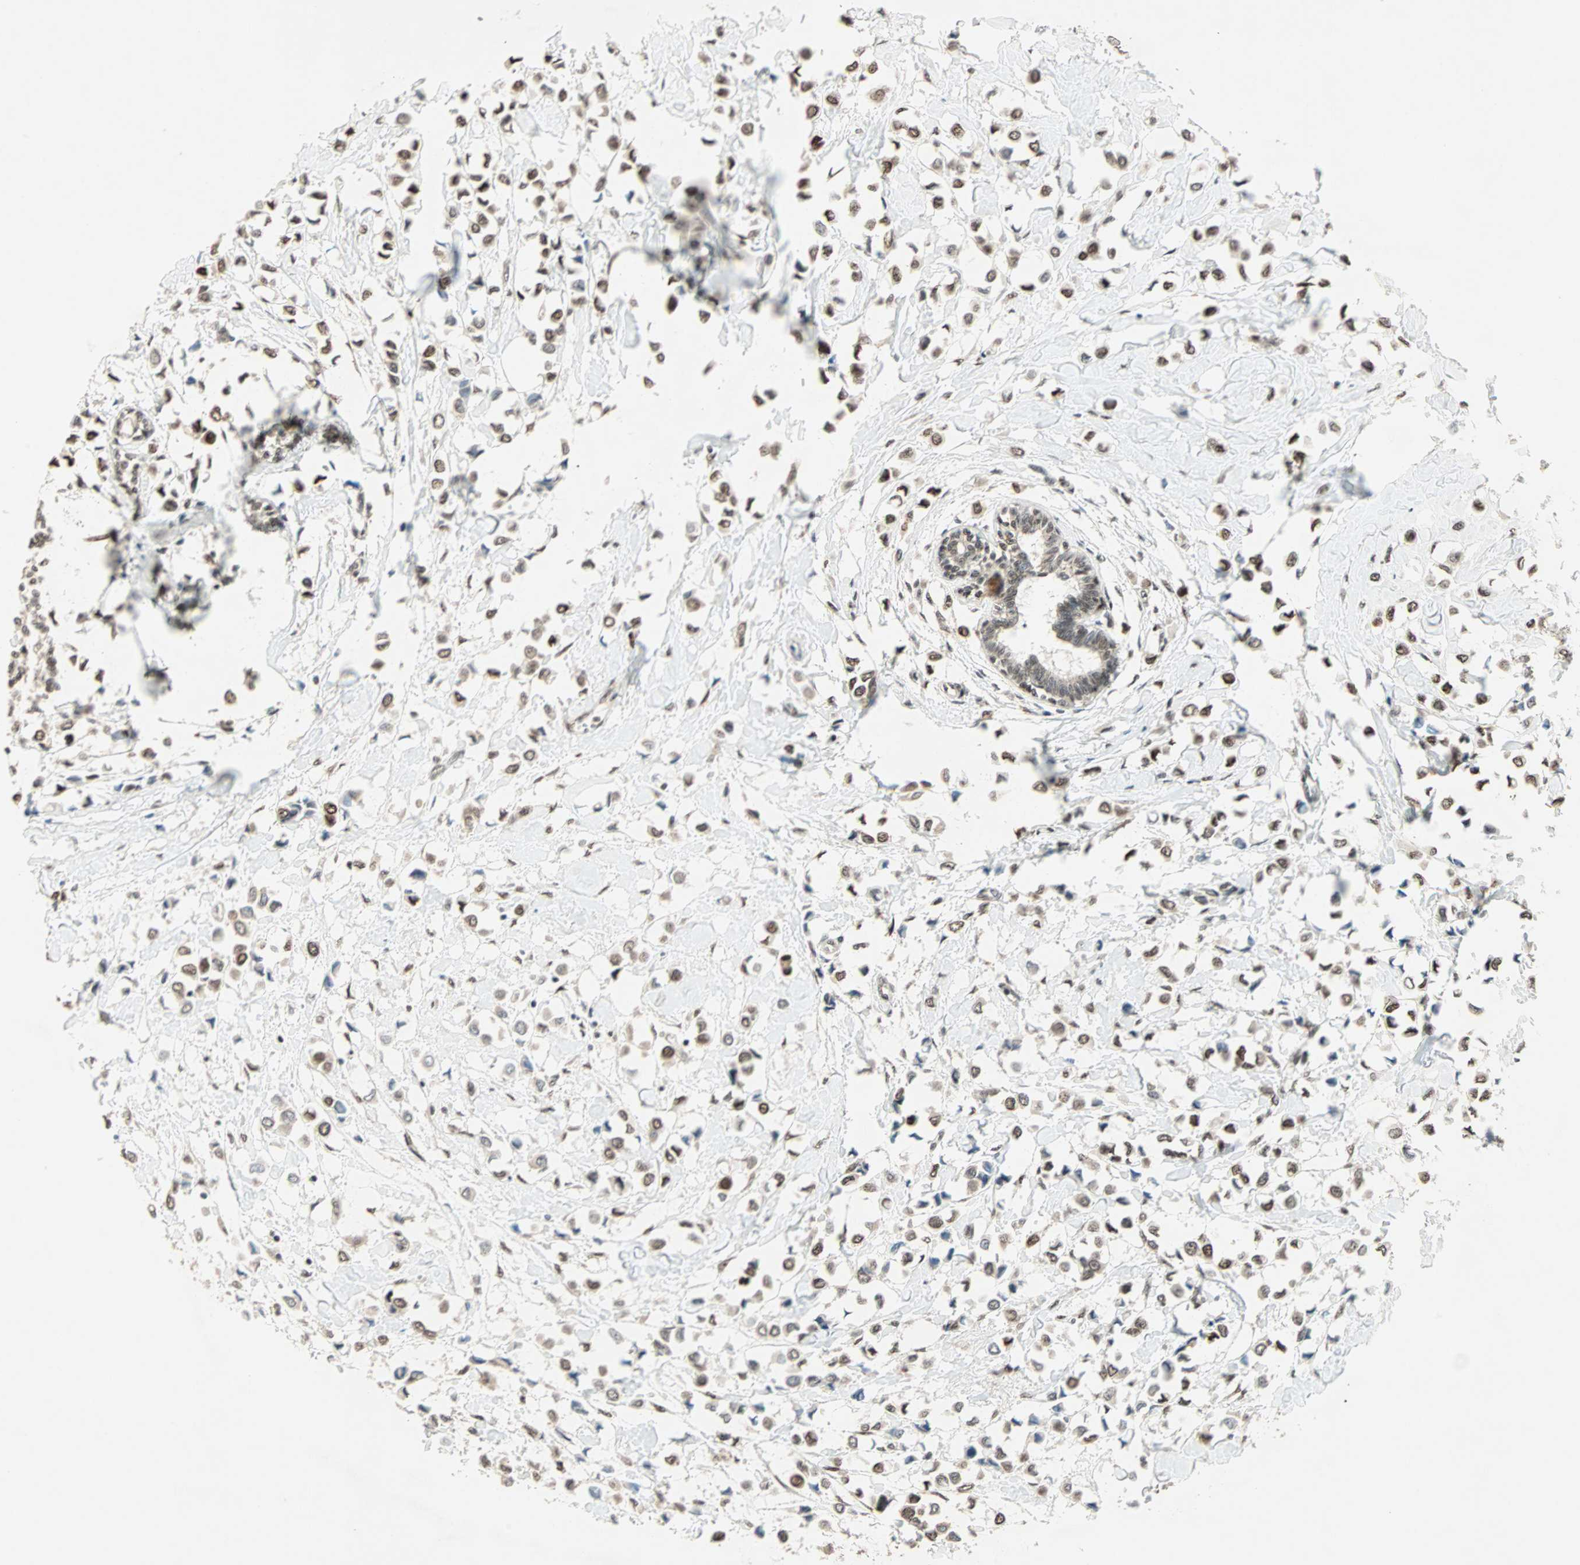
{"staining": {"intensity": "moderate", "quantity": ">75%", "location": "nuclear"}, "tissue": "breast cancer", "cell_type": "Tumor cells", "image_type": "cancer", "snomed": [{"axis": "morphology", "description": "Lobular carcinoma"}, {"axis": "topography", "description": "Breast"}], "caption": "Human breast lobular carcinoma stained with a protein marker reveals moderate staining in tumor cells.", "gene": "MDC1", "patient": {"sex": "female", "age": 51}}